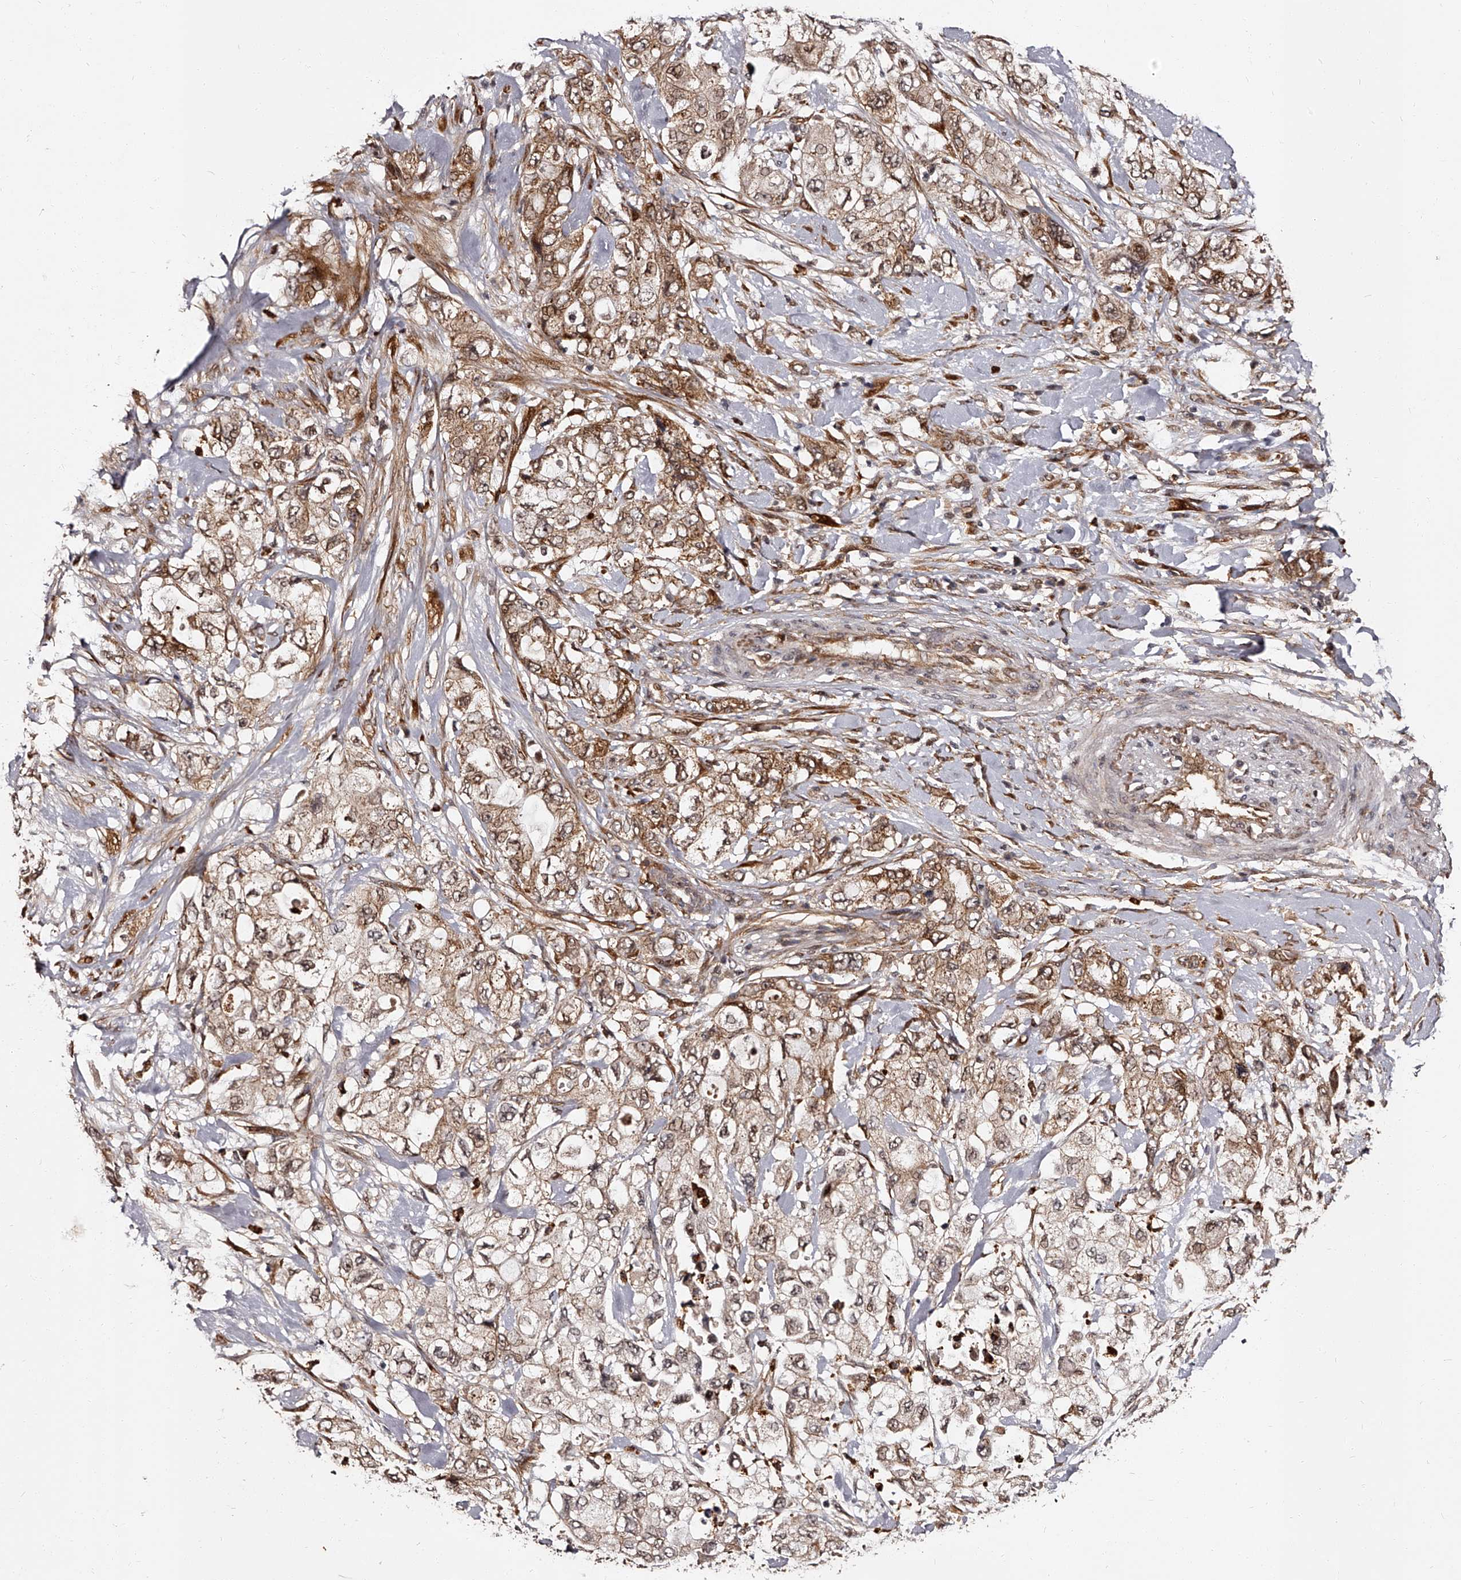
{"staining": {"intensity": "moderate", "quantity": ">75%", "location": "cytoplasmic/membranous,nuclear"}, "tissue": "pancreatic cancer", "cell_type": "Tumor cells", "image_type": "cancer", "snomed": [{"axis": "morphology", "description": "Adenocarcinoma, NOS"}, {"axis": "topography", "description": "Pancreas"}], "caption": "Brown immunohistochemical staining in pancreatic cancer demonstrates moderate cytoplasmic/membranous and nuclear expression in about >75% of tumor cells.", "gene": "RSC1A1", "patient": {"sex": "female", "age": 73}}